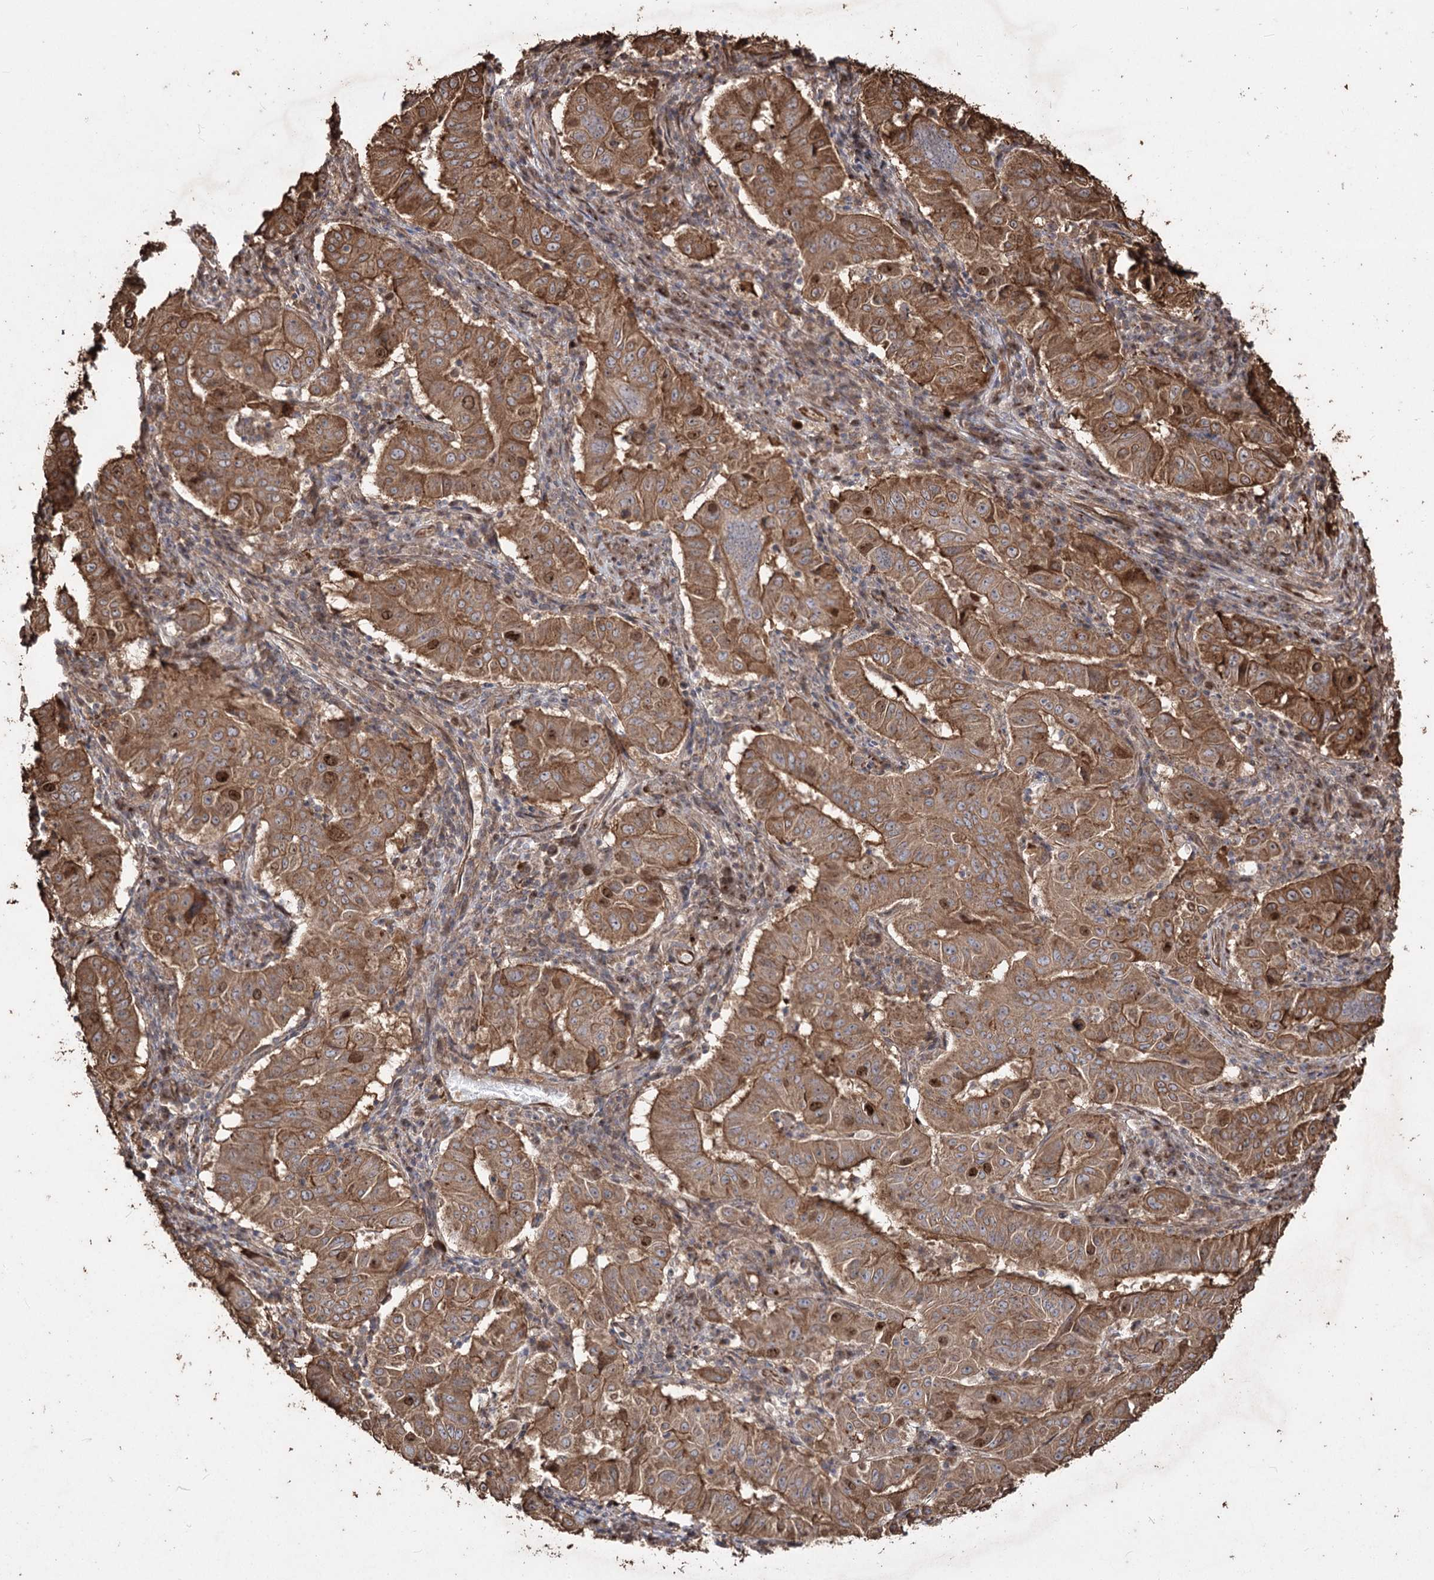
{"staining": {"intensity": "moderate", "quantity": ">75%", "location": "cytoplasmic/membranous,nuclear"}, "tissue": "pancreatic cancer", "cell_type": "Tumor cells", "image_type": "cancer", "snomed": [{"axis": "morphology", "description": "Adenocarcinoma, NOS"}, {"axis": "topography", "description": "Pancreas"}], "caption": "Approximately >75% of tumor cells in human pancreatic cancer display moderate cytoplasmic/membranous and nuclear protein expression as visualized by brown immunohistochemical staining.", "gene": "PRC1", "patient": {"sex": "male", "age": 63}}